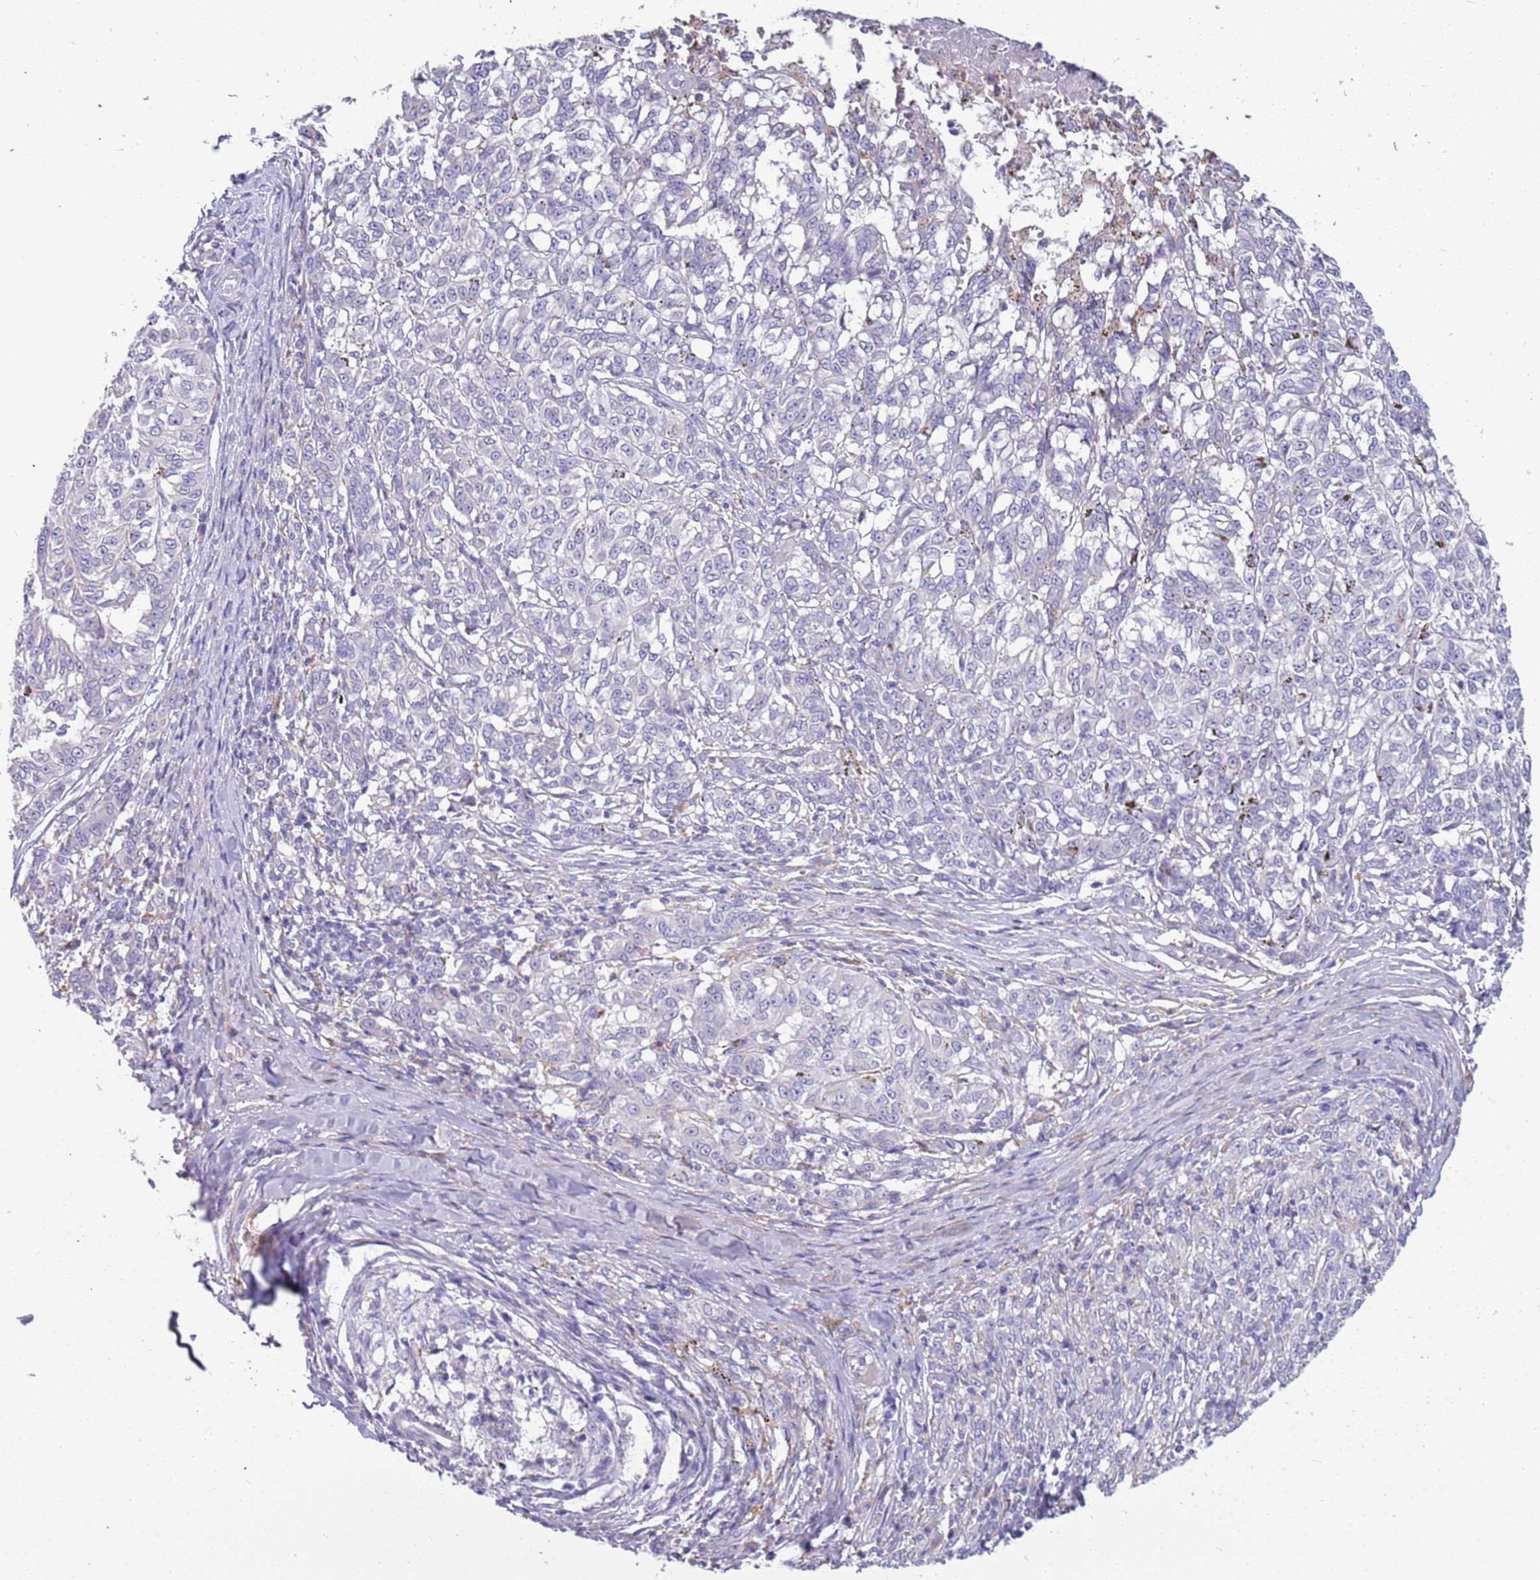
{"staining": {"intensity": "negative", "quantity": "none", "location": "none"}, "tissue": "melanoma", "cell_type": "Tumor cells", "image_type": "cancer", "snomed": [{"axis": "morphology", "description": "Malignant melanoma, NOS"}, {"axis": "topography", "description": "Skin"}], "caption": "IHC micrograph of human melanoma stained for a protein (brown), which shows no positivity in tumor cells. (DAB (3,3'-diaminobenzidine) immunohistochemistry visualized using brightfield microscopy, high magnification).", "gene": "RHCG", "patient": {"sex": "female", "age": 72}}